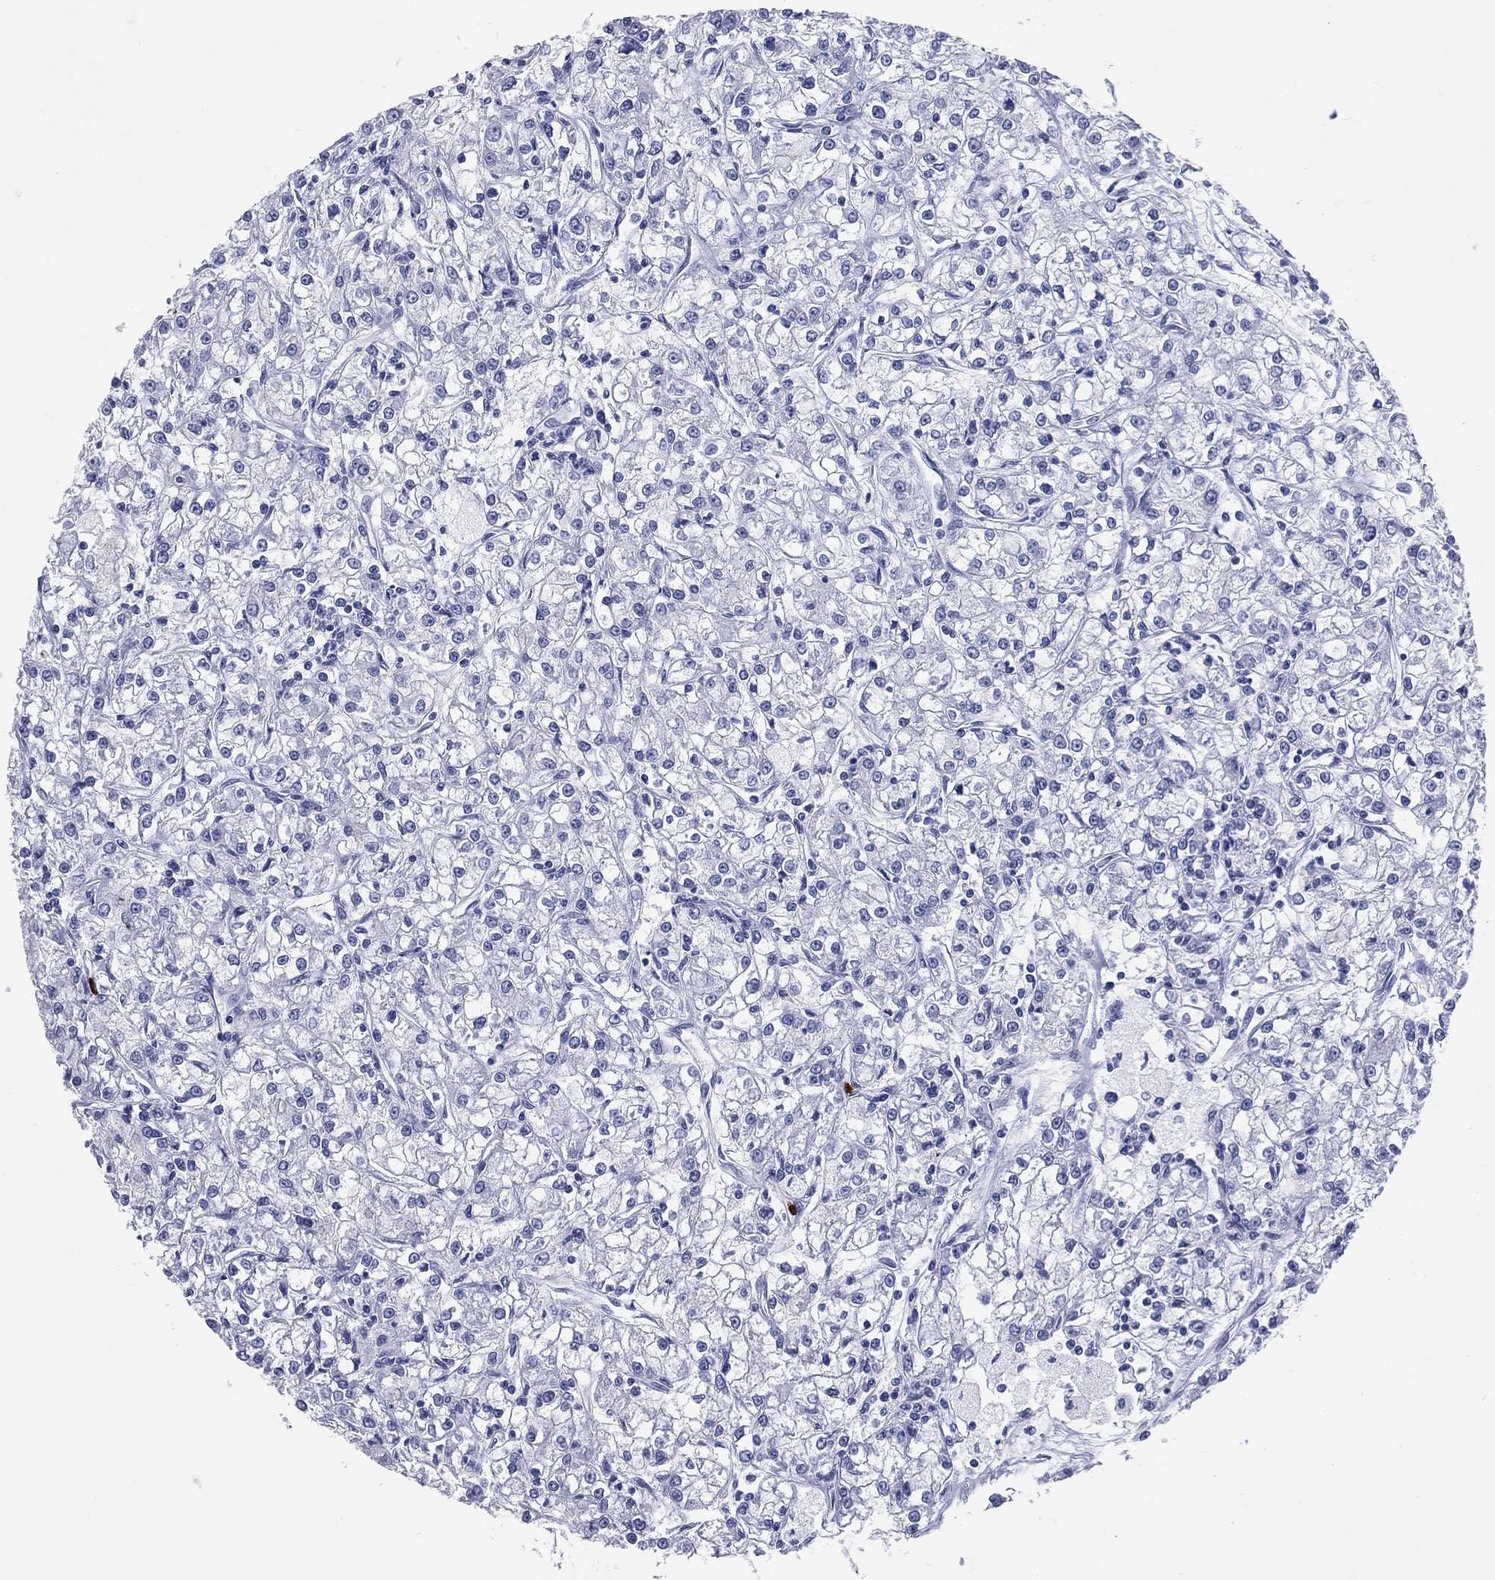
{"staining": {"intensity": "negative", "quantity": "none", "location": "none"}, "tissue": "renal cancer", "cell_type": "Tumor cells", "image_type": "cancer", "snomed": [{"axis": "morphology", "description": "Adenocarcinoma, NOS"}, {"axis": "topography", "description": "Kidney"}], "caption": "This histopathology image is of renal cancer stained with immunohistochemistry (IHC) to label a protein in brown with the nuclei are counter-stained blue. There is no expression in tumor cells. Brightfield microscopy of immunohistochemistry stained with DAB (brown) and hematoxylin (blue), captured at high magnification.", "gene": "PGLYRP1", "patient": {"sex": "female", "age": 59}}